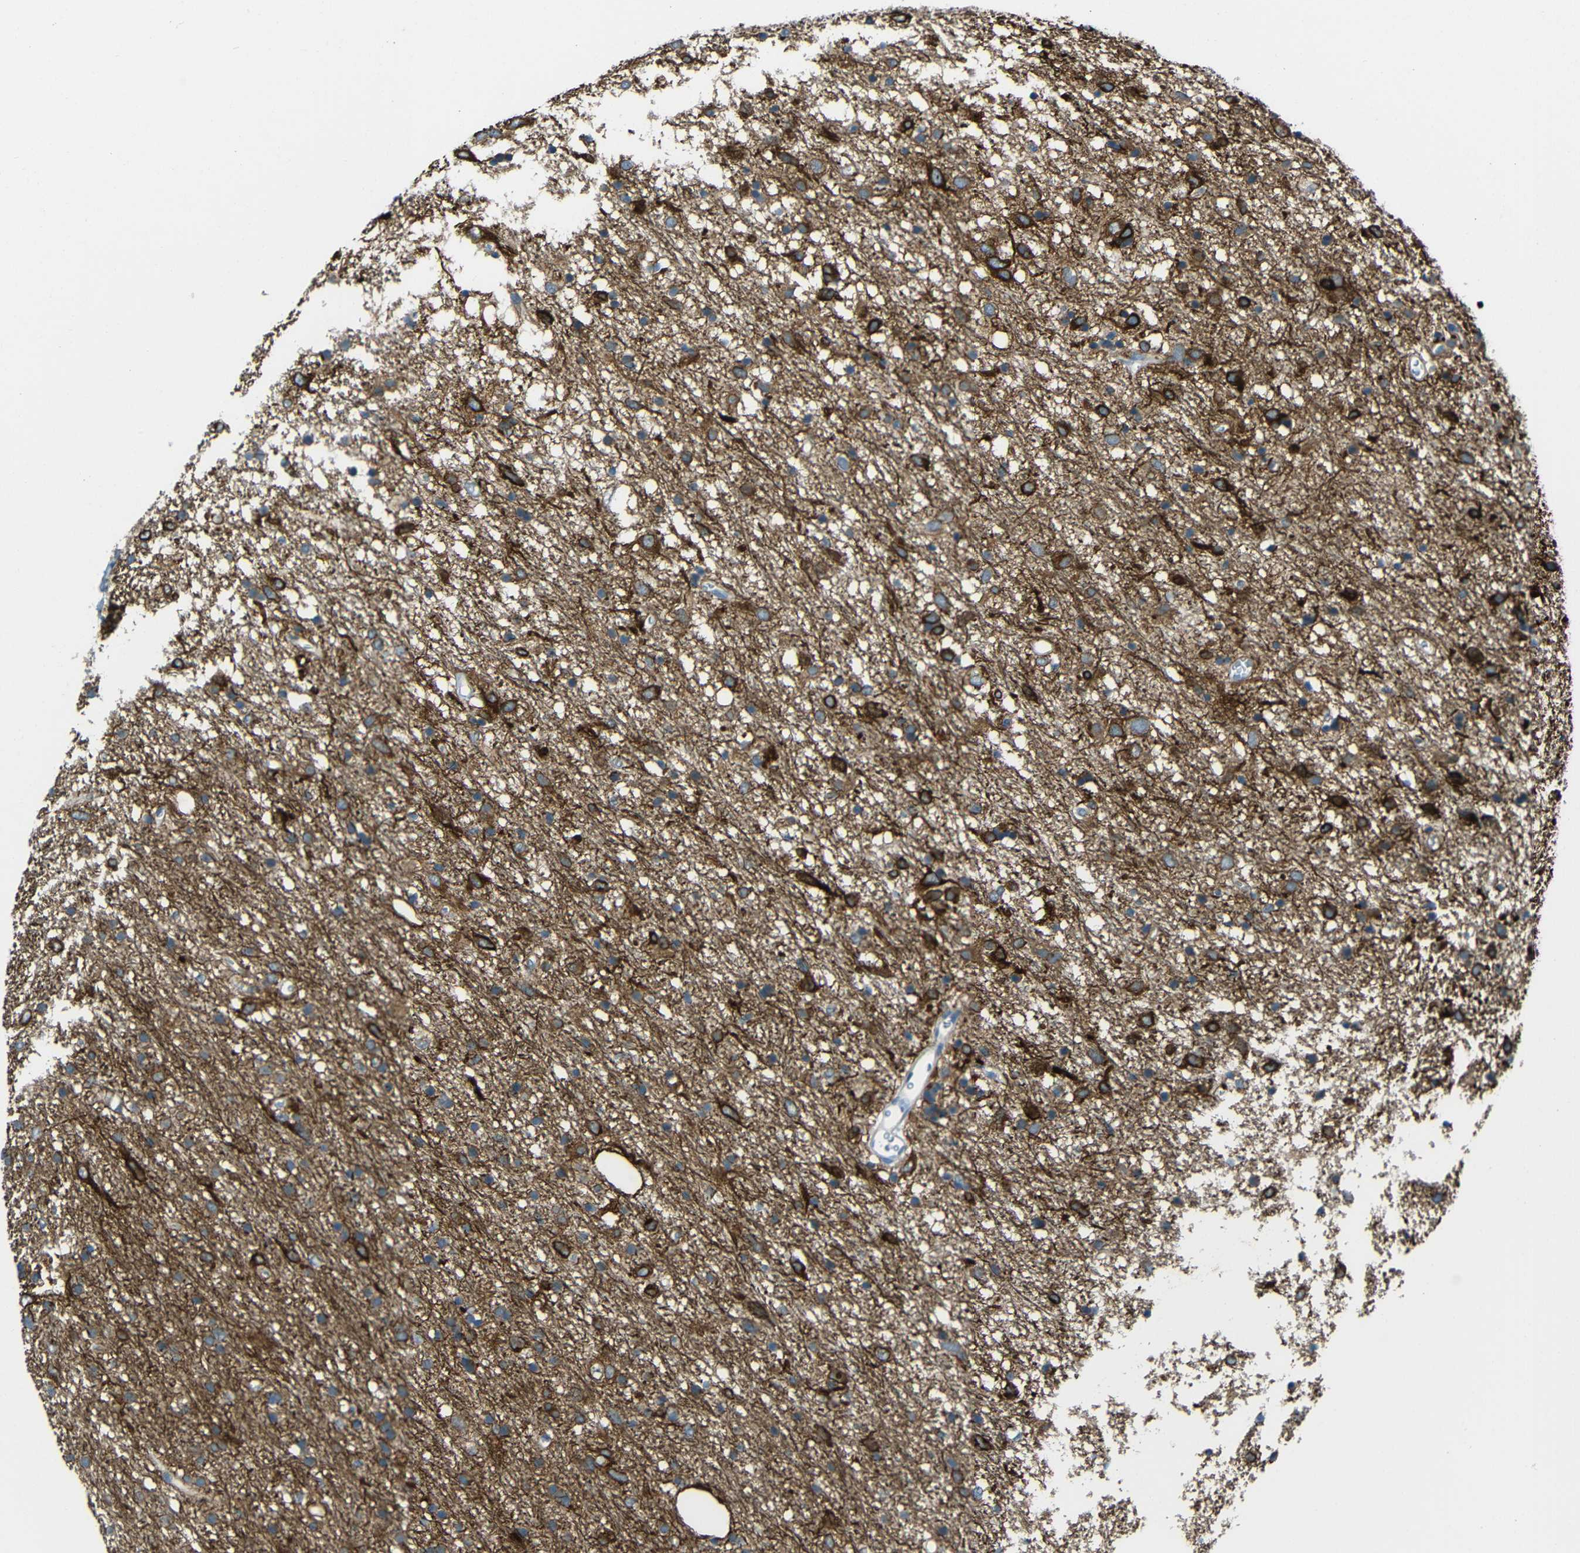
{"staining": {"intensity": "strong", "quantity": ">75%", "location": "cytoplasmic/membranous"}, "tissue": "glioma", "cell_type": "Tumor cells", "image_type": "cancer", "snomed": [{"axis": "morphology", "description": "Glioma, malignant, Low grade"}, {"axis": "topography", "description": "Brain"}], "caption": "Protein staining by immunohistochemistry reveals strong cytoplasmic/membranous expression in approximately >75% of tumor cells in glioma.", "gene": "DCLK1", "patient": {"sex": "male", "age": 77}}